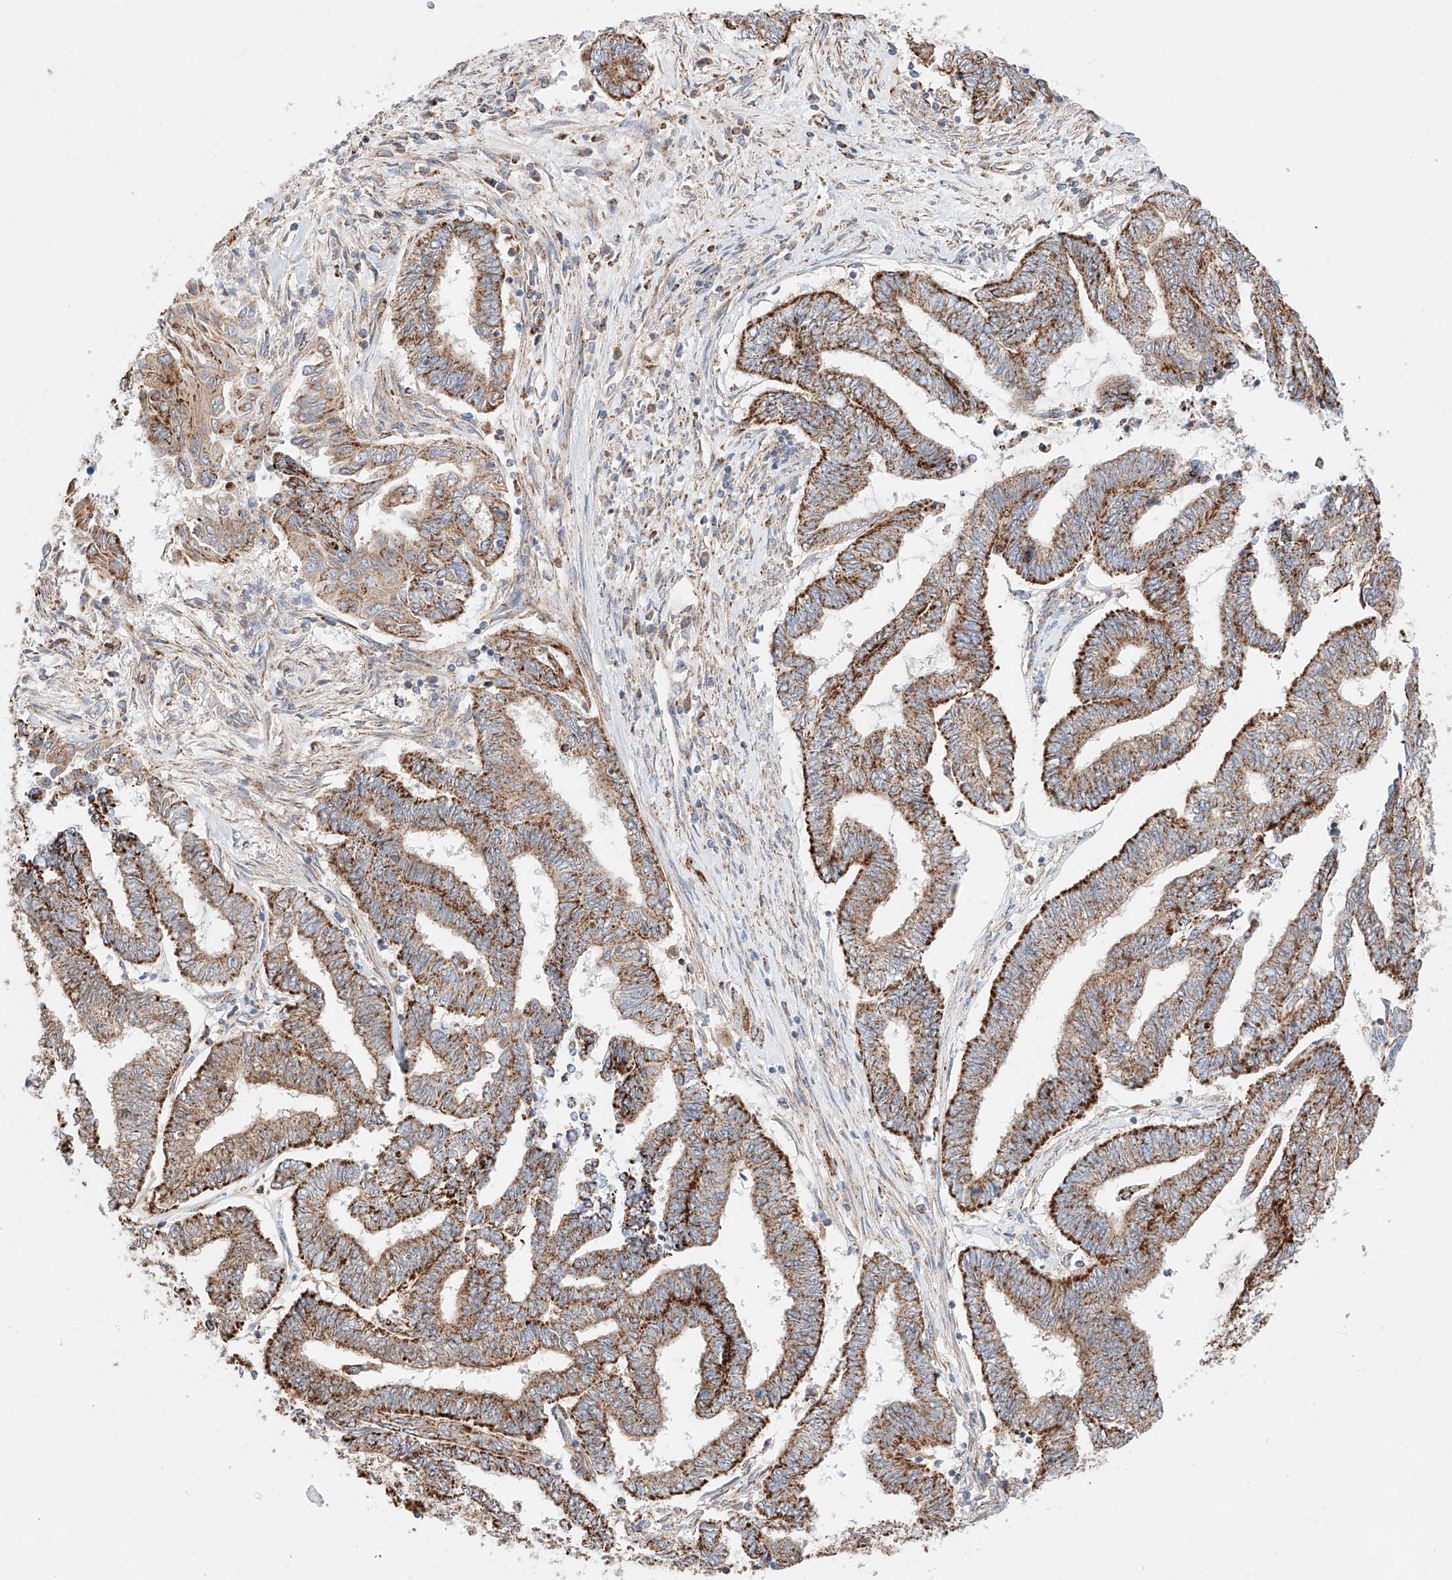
{"staining": {"intensity": "strong", "quantity": ">75%", "location": "cytoplasmic/membranous"}, "tissue": "endometrial cancer", "cell_type": "Tumor cells", "image_type": "cancer", "snomed": [{"axis": "morphology", "description": "Adenocarcinoma, NOS"}, {"axis": "topography", "description": "Uterus"}, {"axis": "topography", "description": "Endometrium"}], "caption": "Protein staining by IHC exhibits strong cytoplasmic/membranous positivity in about >75% of tumor cells in endometrial cancer (adenocarcinoma).", "gene": "KTI12", "patient": {"sex": "female", "age": 70}}